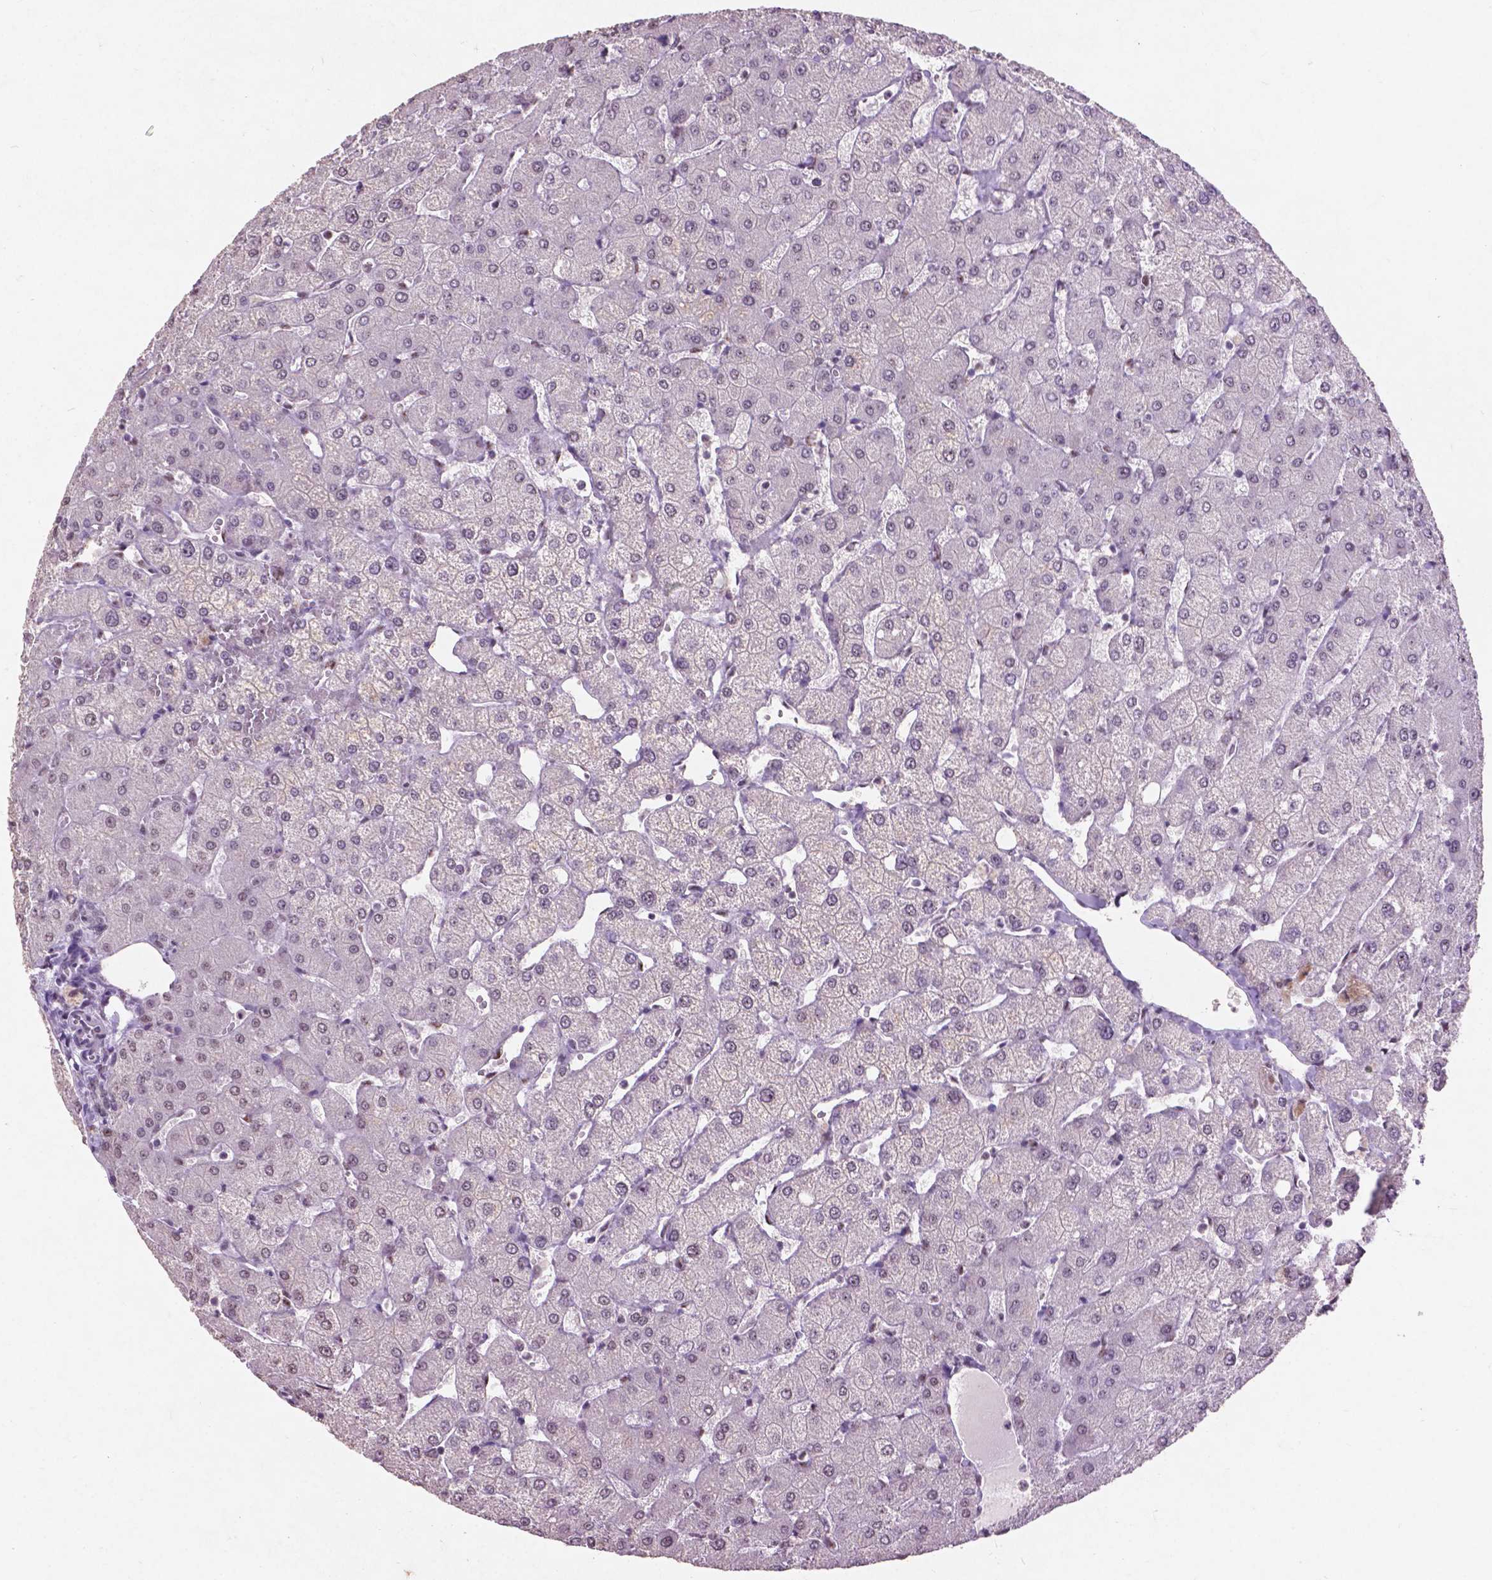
{"staining": {"intensity": "negative", "quantity": "none", "location": "none"}, "tissue": "liver", "cell_type": "Cholangiocytes", "image_type": "normal", "snomed": [{"axis": "morphology", "description": "Normal tissue, NOS"}, {"axis": "topography", "description": "Liver"}], "caption": "DAB immunohistochemical staining of unremarkable human liver reveals no significant staining in cholangiocytes.", "gene": "COIL", "patient": {"sex": "female", "age": 54}}